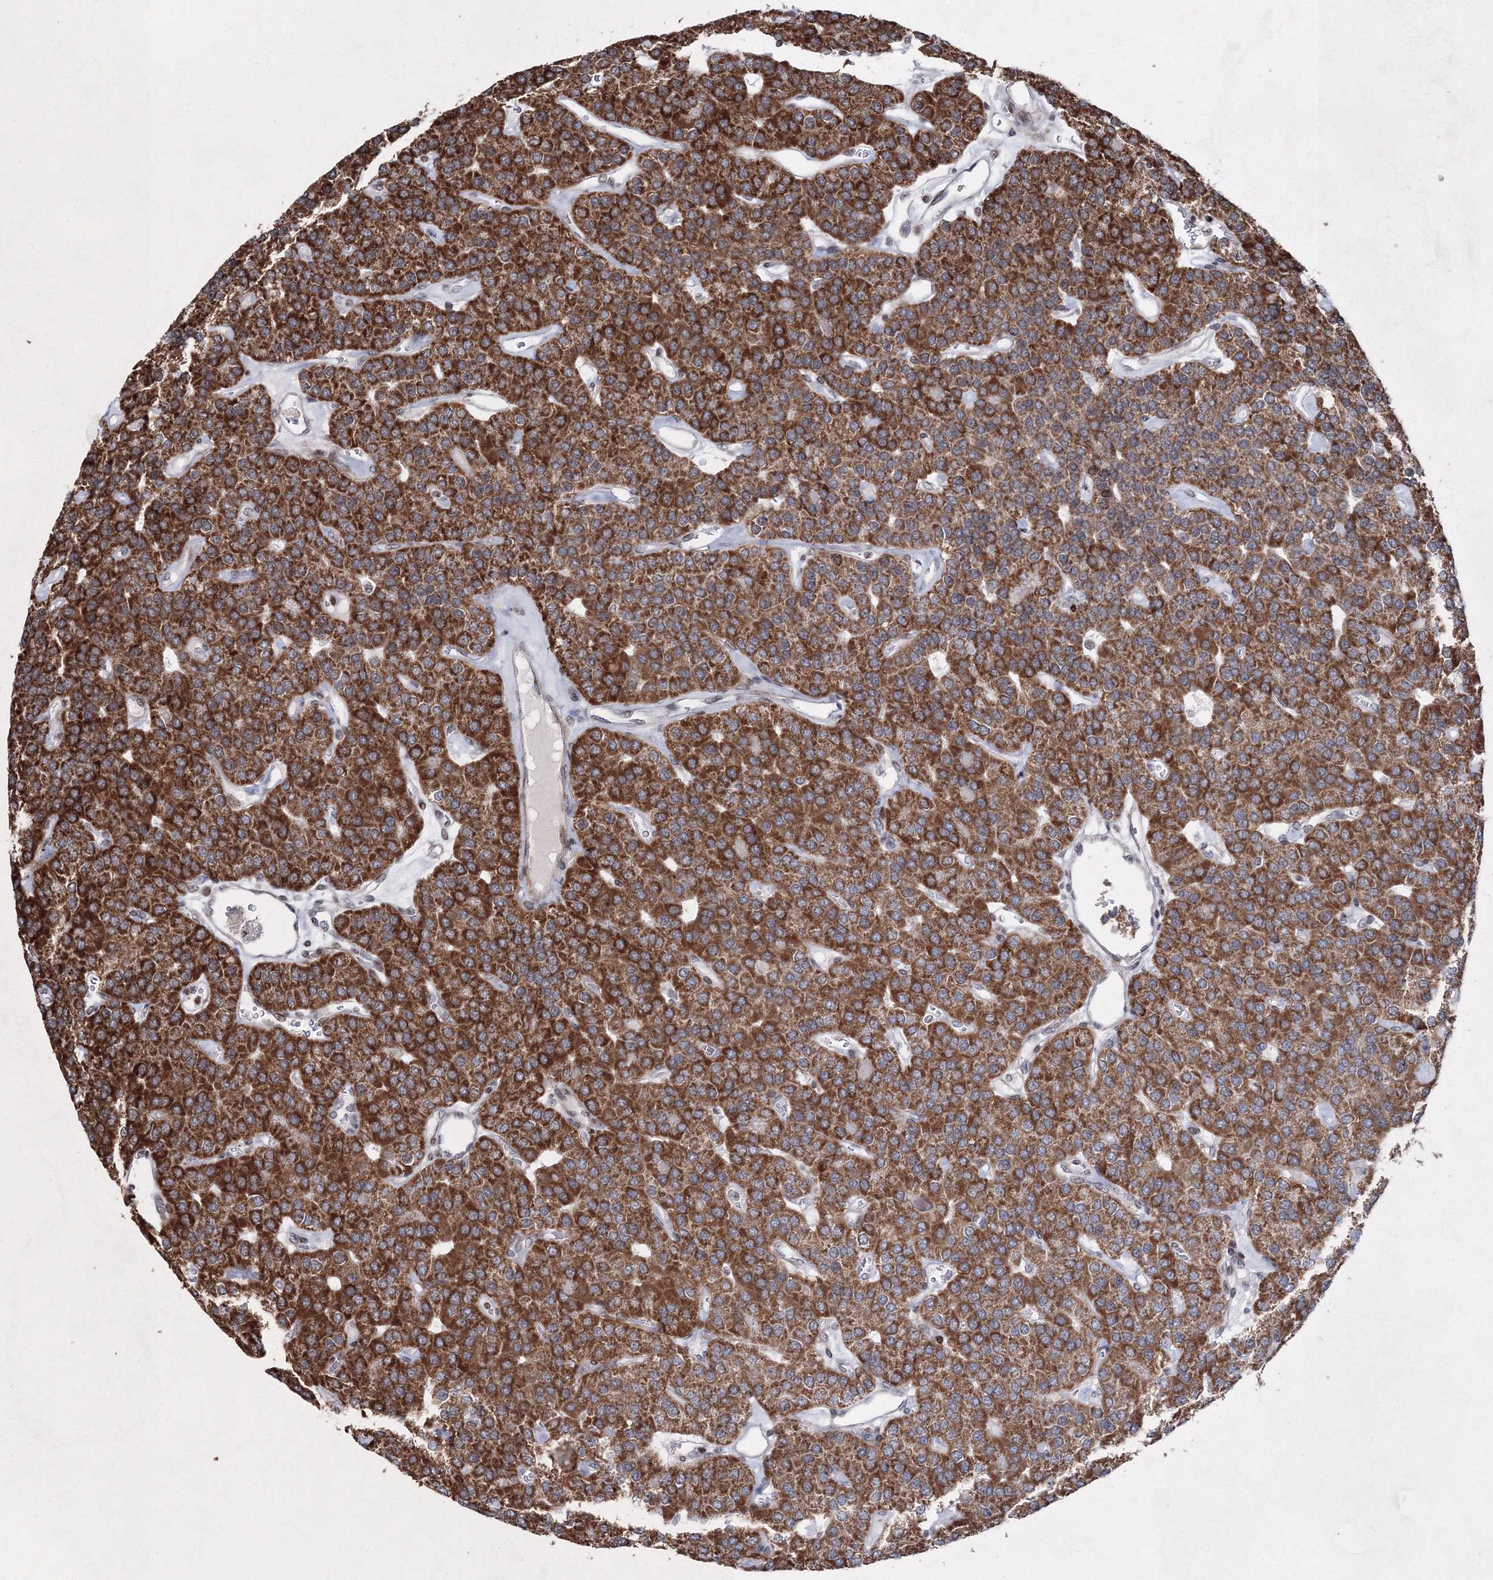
{"staining": {"intensity": "strong", "quantity": ">75%", "location": "cytoplasmic/membranous"}, "tissue": "parathyroid gland", "cell_type": "Glandular cells", "image_type": "normal", "snomed": [{"axis": "morphology", "description": "Normal tissue, NOS"}, {"axis": "morphology", "description": "Adenoma, NOS"}, {"axis": "topography", "description": "Parathyroid gland"}], "caption": "Strong cytoplasmic/membranous staining for a protein is appreciated in approximately >75% of glandular cells of unremarkable parathyroid gland using IHC.", "gene": "SMIM29", "patient": {"sex": "female", "age": 86}}